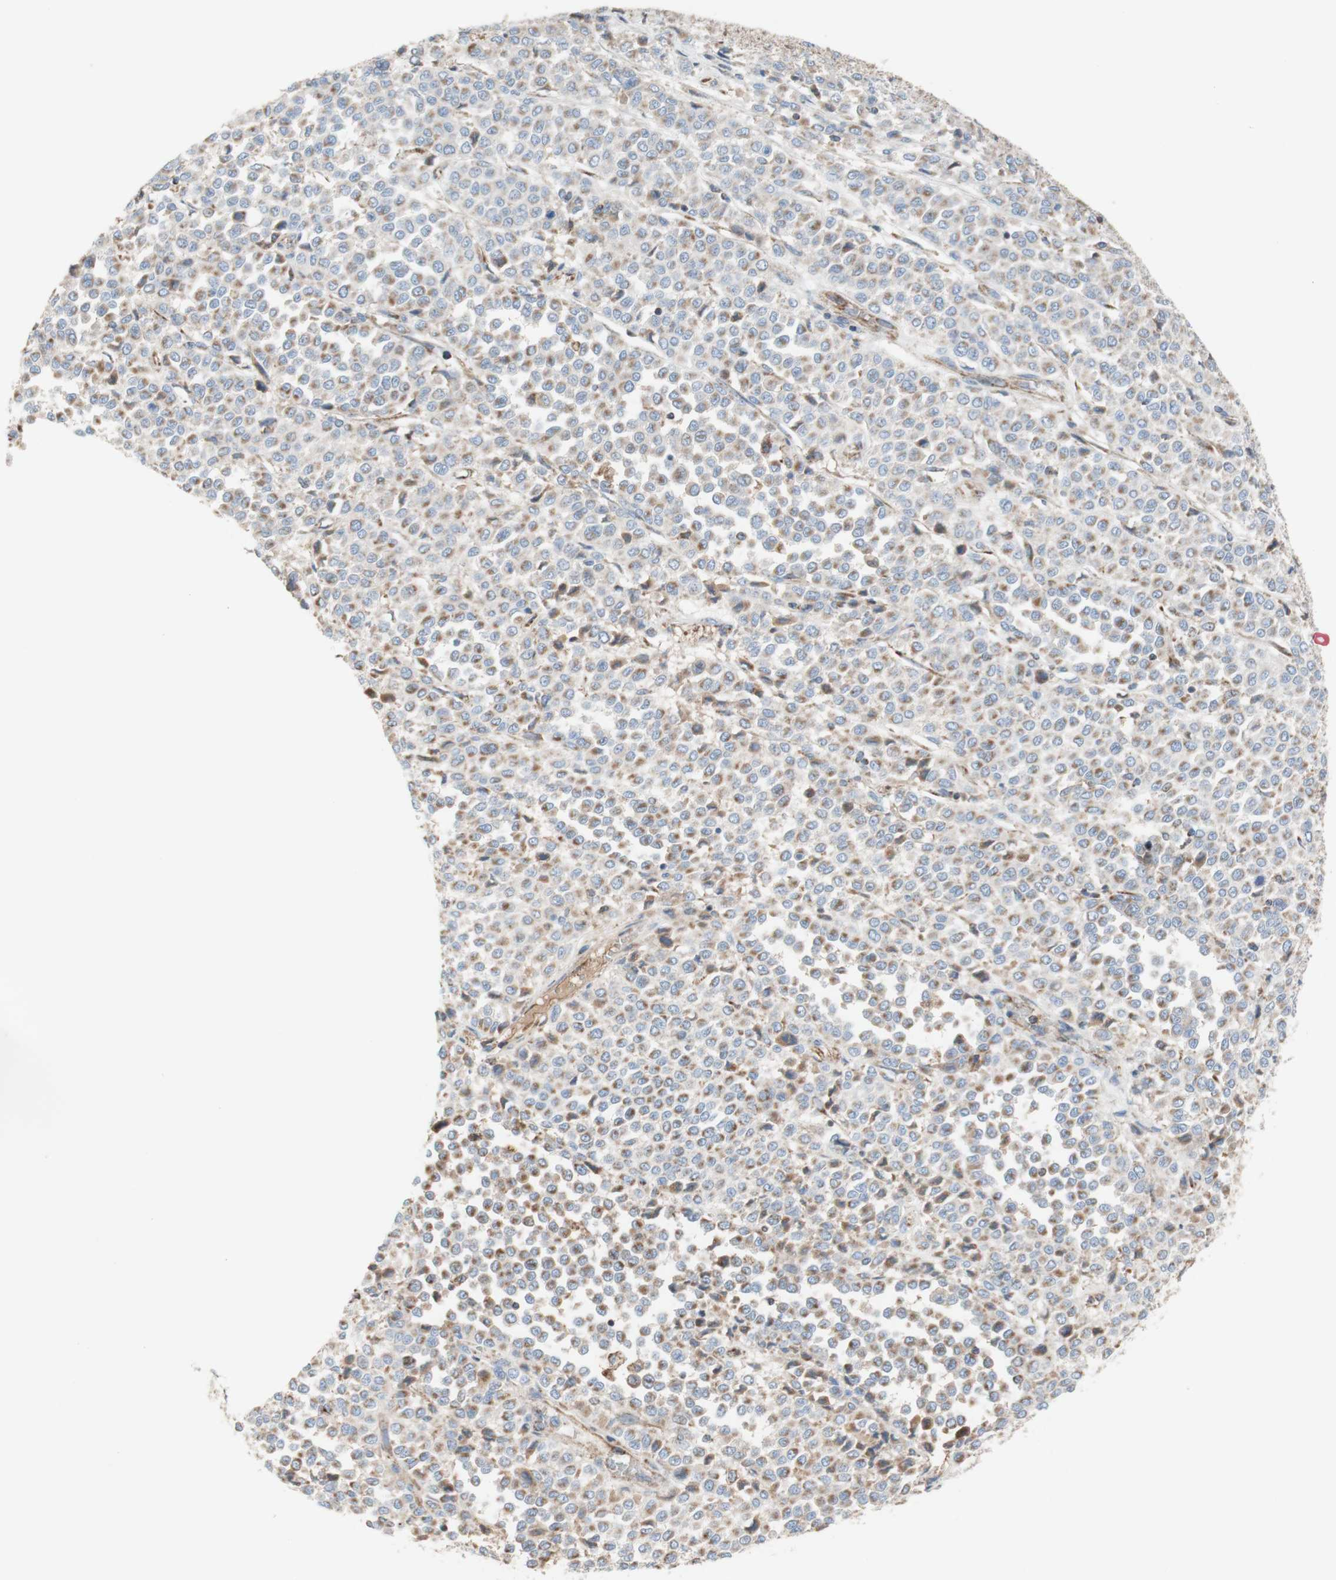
{"staining": {"intensity": "moderate", "quantity": ">75%", "location": "cytoplasmic/membranous"}, "tissue": "melanoma", "cell_type": "Tumor cells", "image_type": "cancer", "snomed": [{"axis": "morphology", "description": "Malignant melanoma, Metastatic site"}, {"axis": "topography", "description": "Pancreas"}], "caption": "The immunohistochemical stain shows moderate cytoplasmic/membranous expression in tumor cells of melanoma tissue.", "gene": "SDHB", "patient": {"sex": "female", "age": 30}}